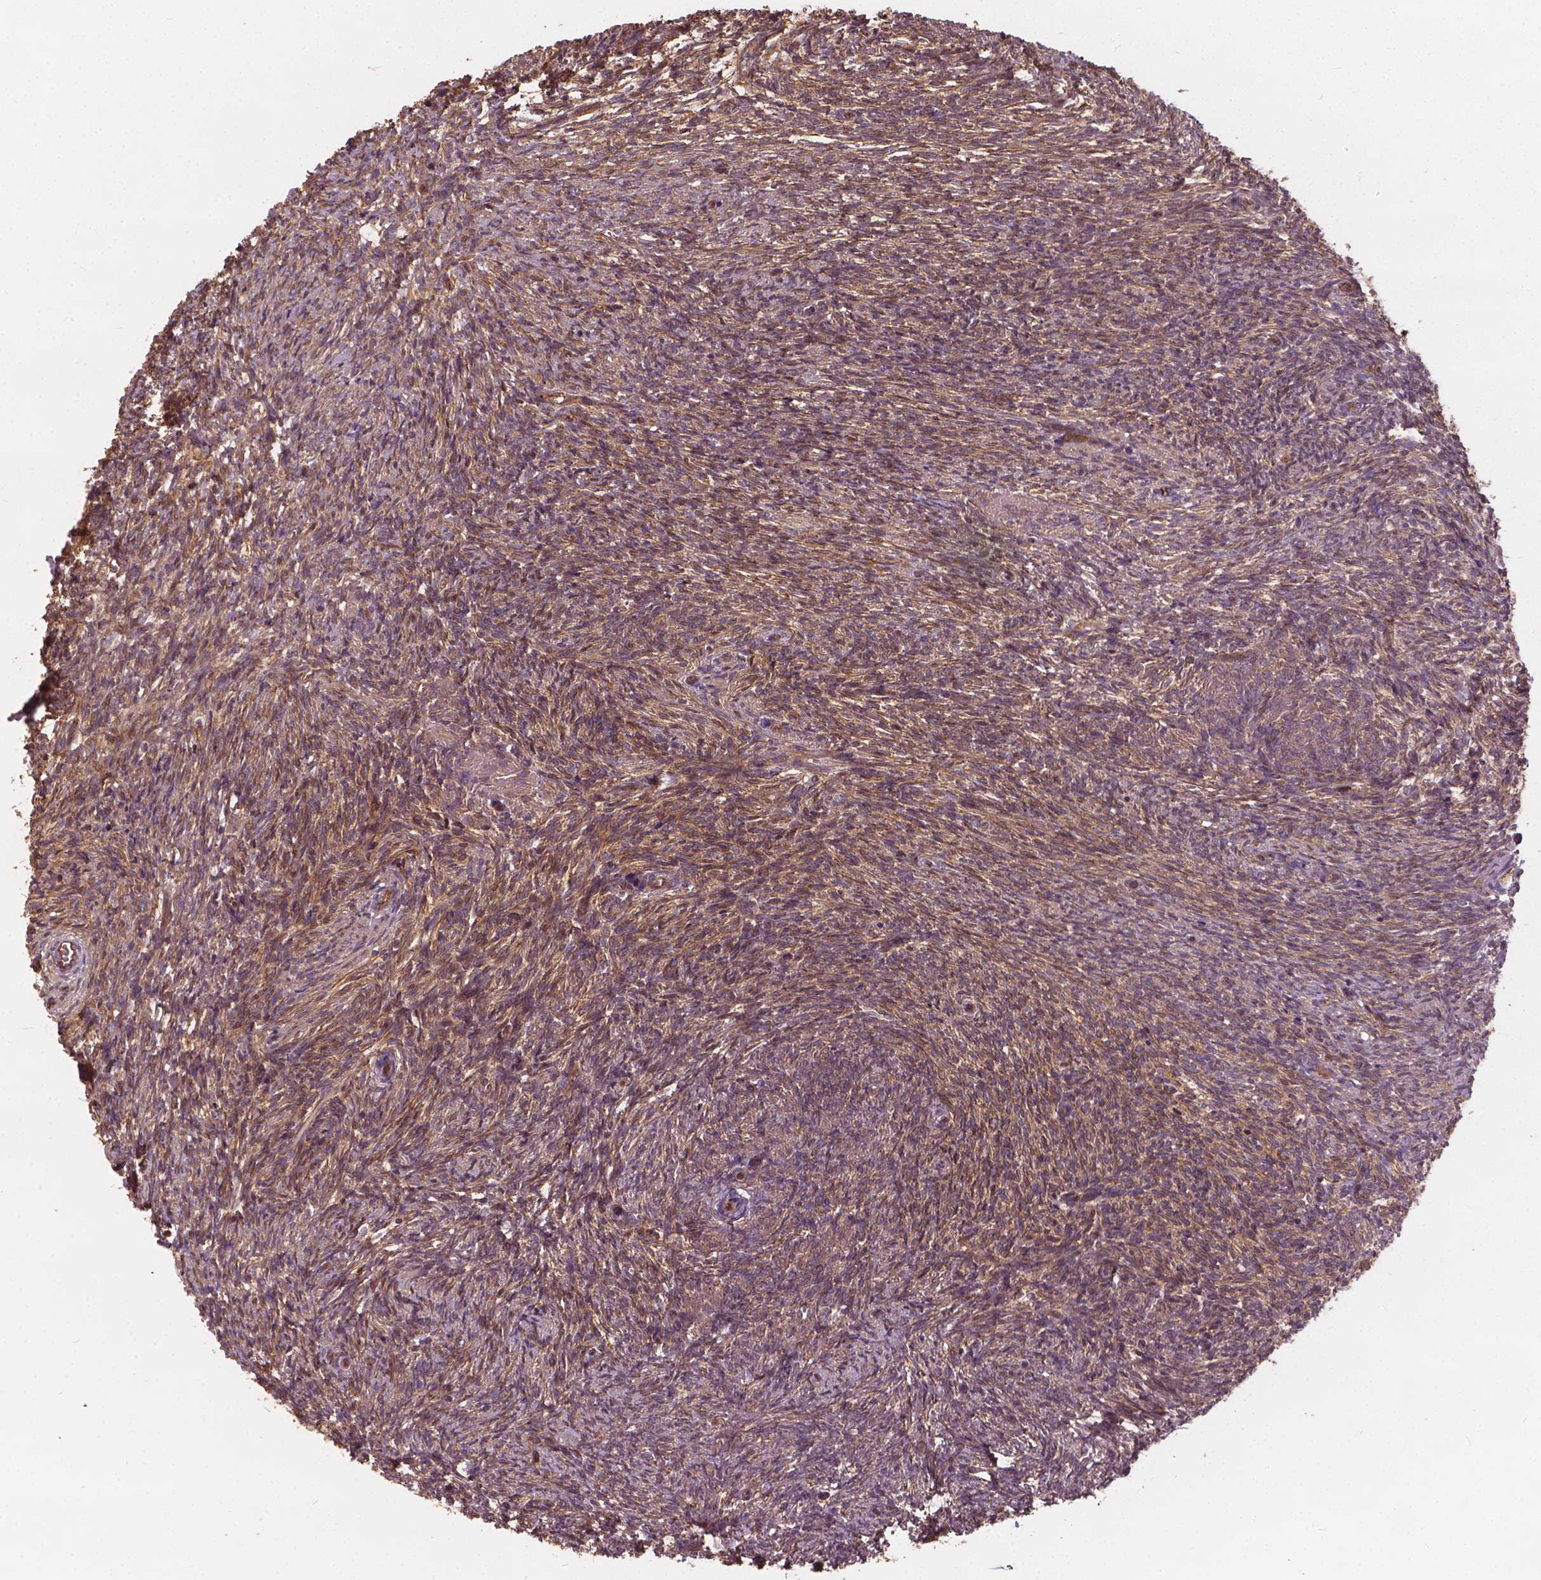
{"staining": {"intensity": "moderate", "quantity": ">75%", "location": "cytoplasmic/membranous"}, "tissue": "ovary", "cell_type": "Follicle cells", "image_type": "normal", "snomed": [{"axis": "morphology", "description": "Normal tissue, NOS"}, {"axis": "topography", "description": "Ovary"}], "caption": "IHC (DAB (3,3'-diaminobenzidine)) staining of benign human ovary shows moderate cytoplasmic/membranous protein staining in approximately >75% of follicle cells. The staining was performed using DAB (3,3'-diaminobenzidine) to visualize the protein expression in brown, while the nuclei were stained in blue with hematoxylin (Magnification: 20x).", "gene": "UBXN2A", "patient": {"sex": "female", "age": 46}}